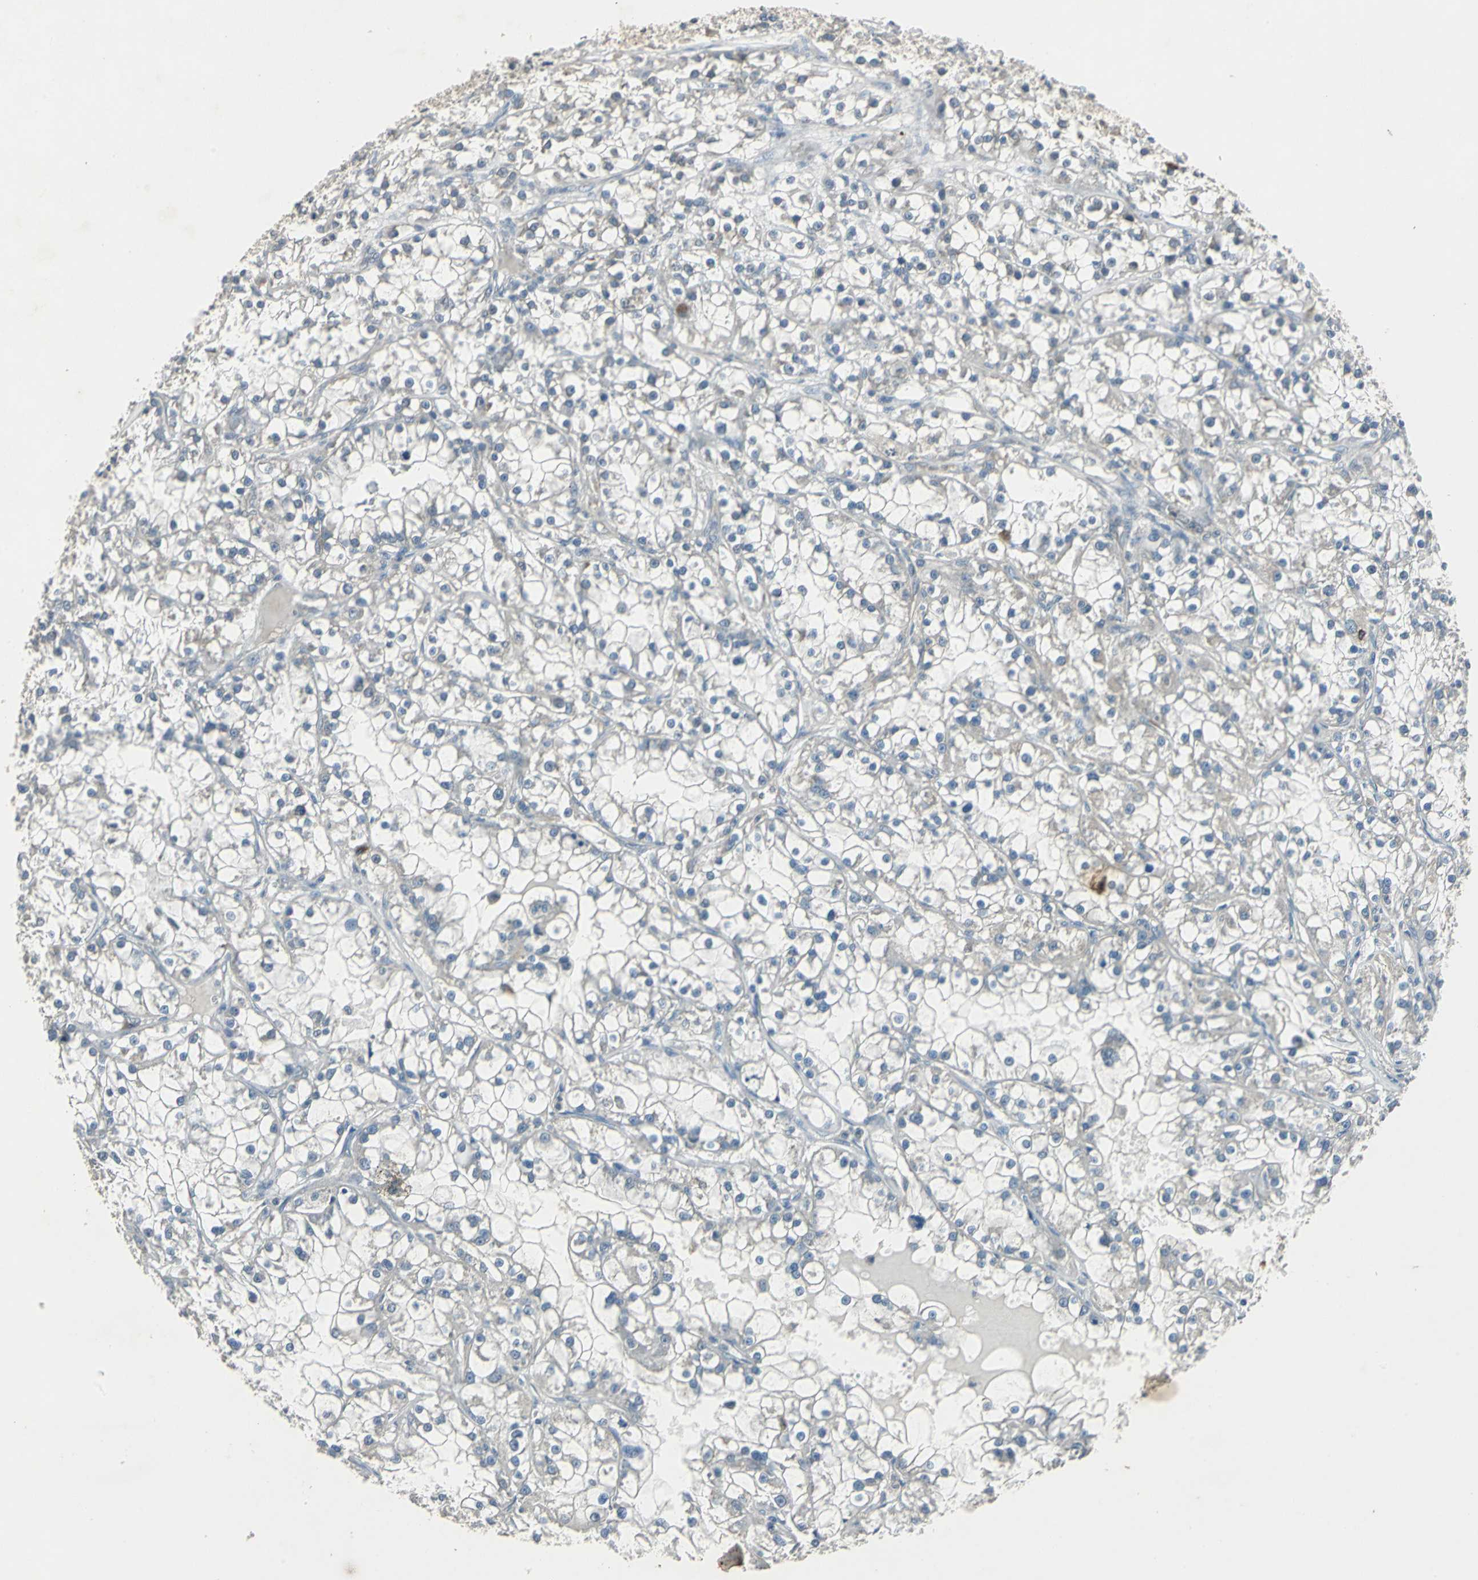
{"staining": {"intensity": "weak", "quantity": "<25%", "location": "cytoplasmic/membranous"}, "tissue": "renal cancer", "cell_type": "Tumor cells", "image_type": "cancer", "snomed": [{"axis": "morphology", "description": "Adenocarcinoma, NOS"}, {"axis": "topography", "description": "Kidney"}], "caption": "Adenocarcinoma (renal) was stained to show a protein in brown. There is no significant staining in tumor cells.", "gene": "SLC2A13", "patient": {"sex": "female", "age": 52}}